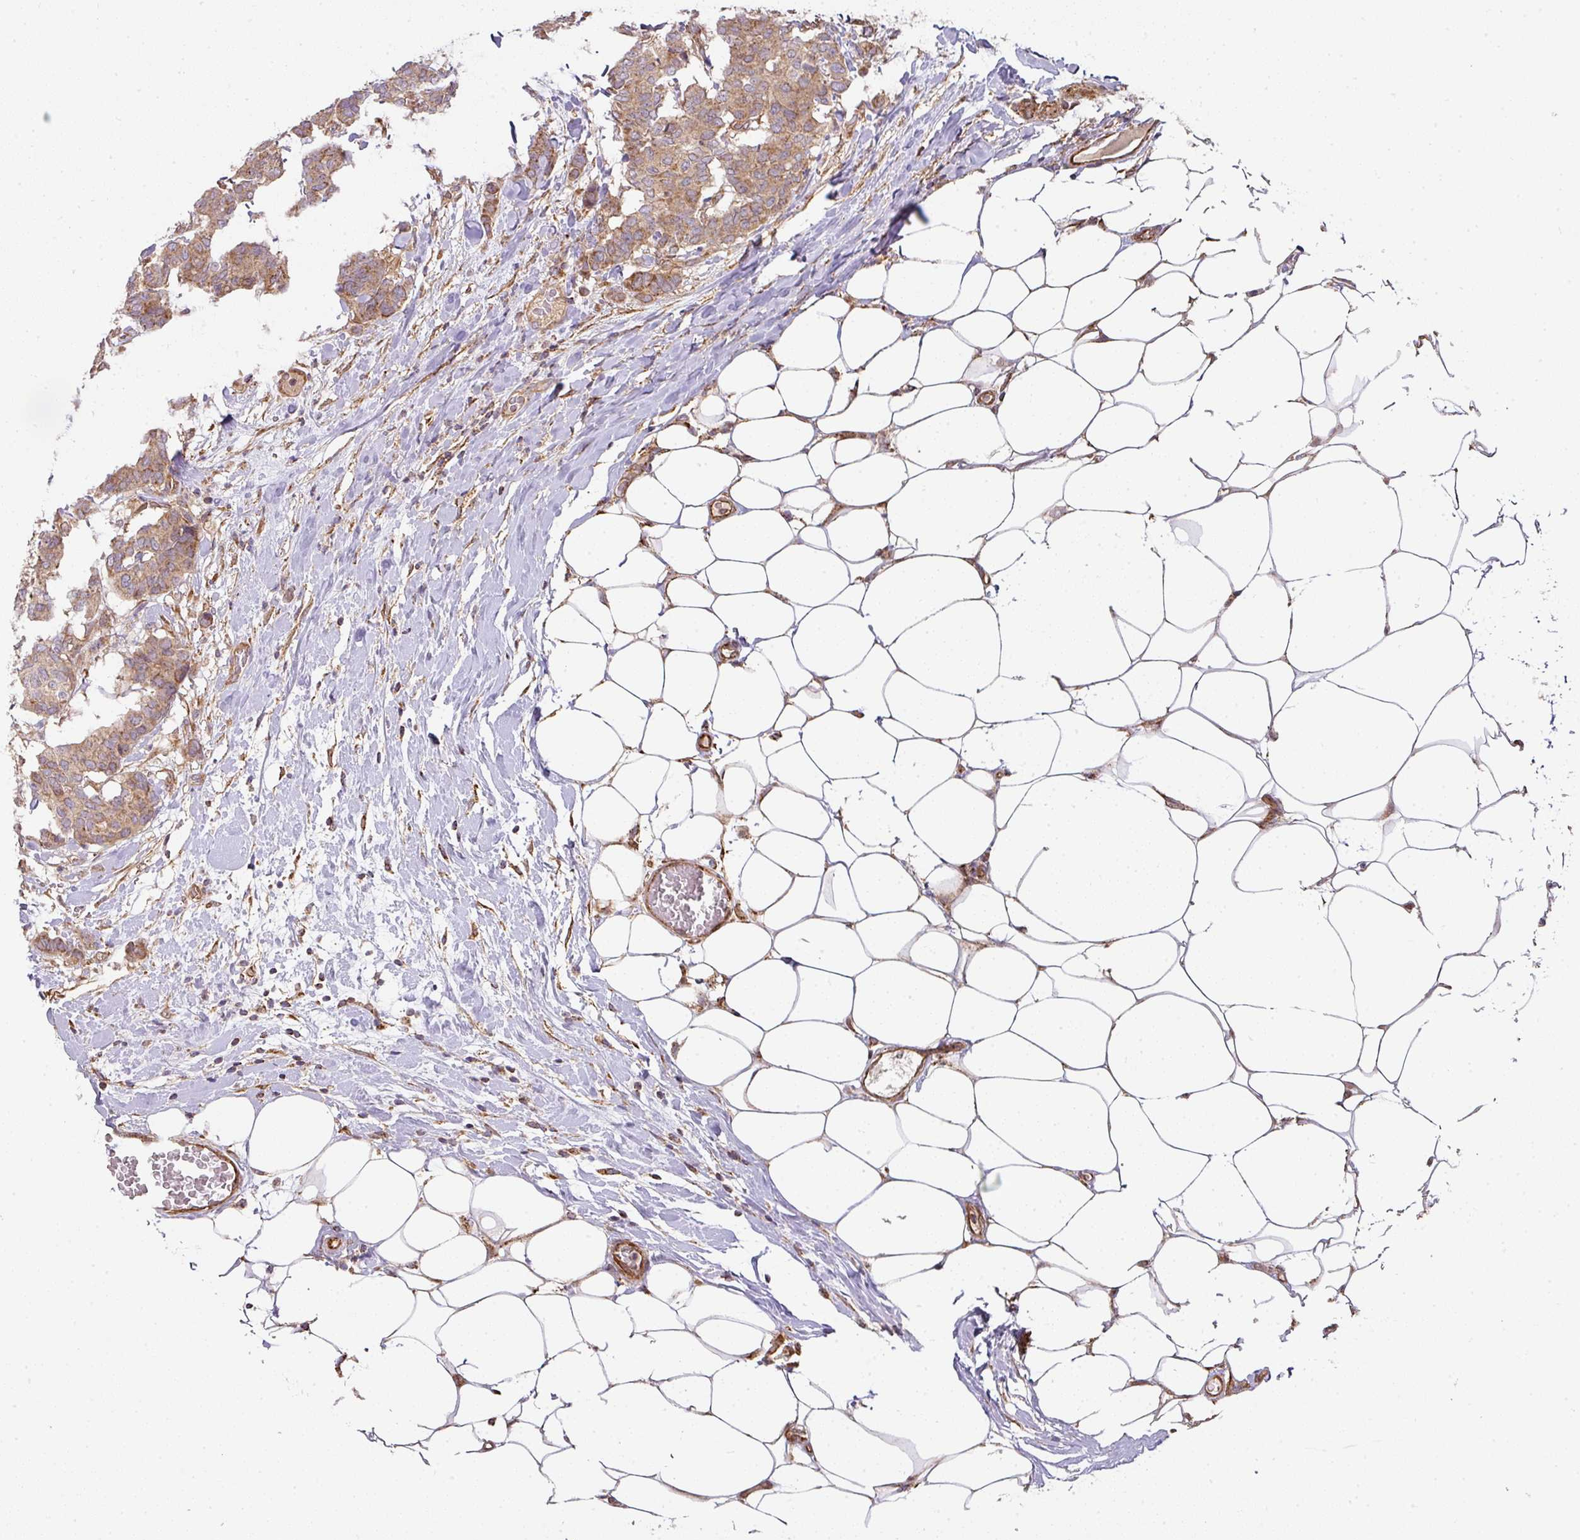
{"staining": {"intensity": "moderate", "quantity": ">75%", "location": "cytoplasmic/membranous"}, "tissue": "breast cancer", "cell_type": "Tumor cells", "image_type": "cancer", "snomed": [{"axis": "morphology", "description": "Duct carcinoma"}, {"axis": "topography", "description": "Breast"}], "caption": "Immunohistochemistry (IHC) of human breast cancer (infiltrating ductal carcinoma) reveals medium levels of moderate cytoplasmic/membranous staining in approximately >75% of tumor cells.", "gene": "STK35", "patient": {"sex": "female", "age": 75}}